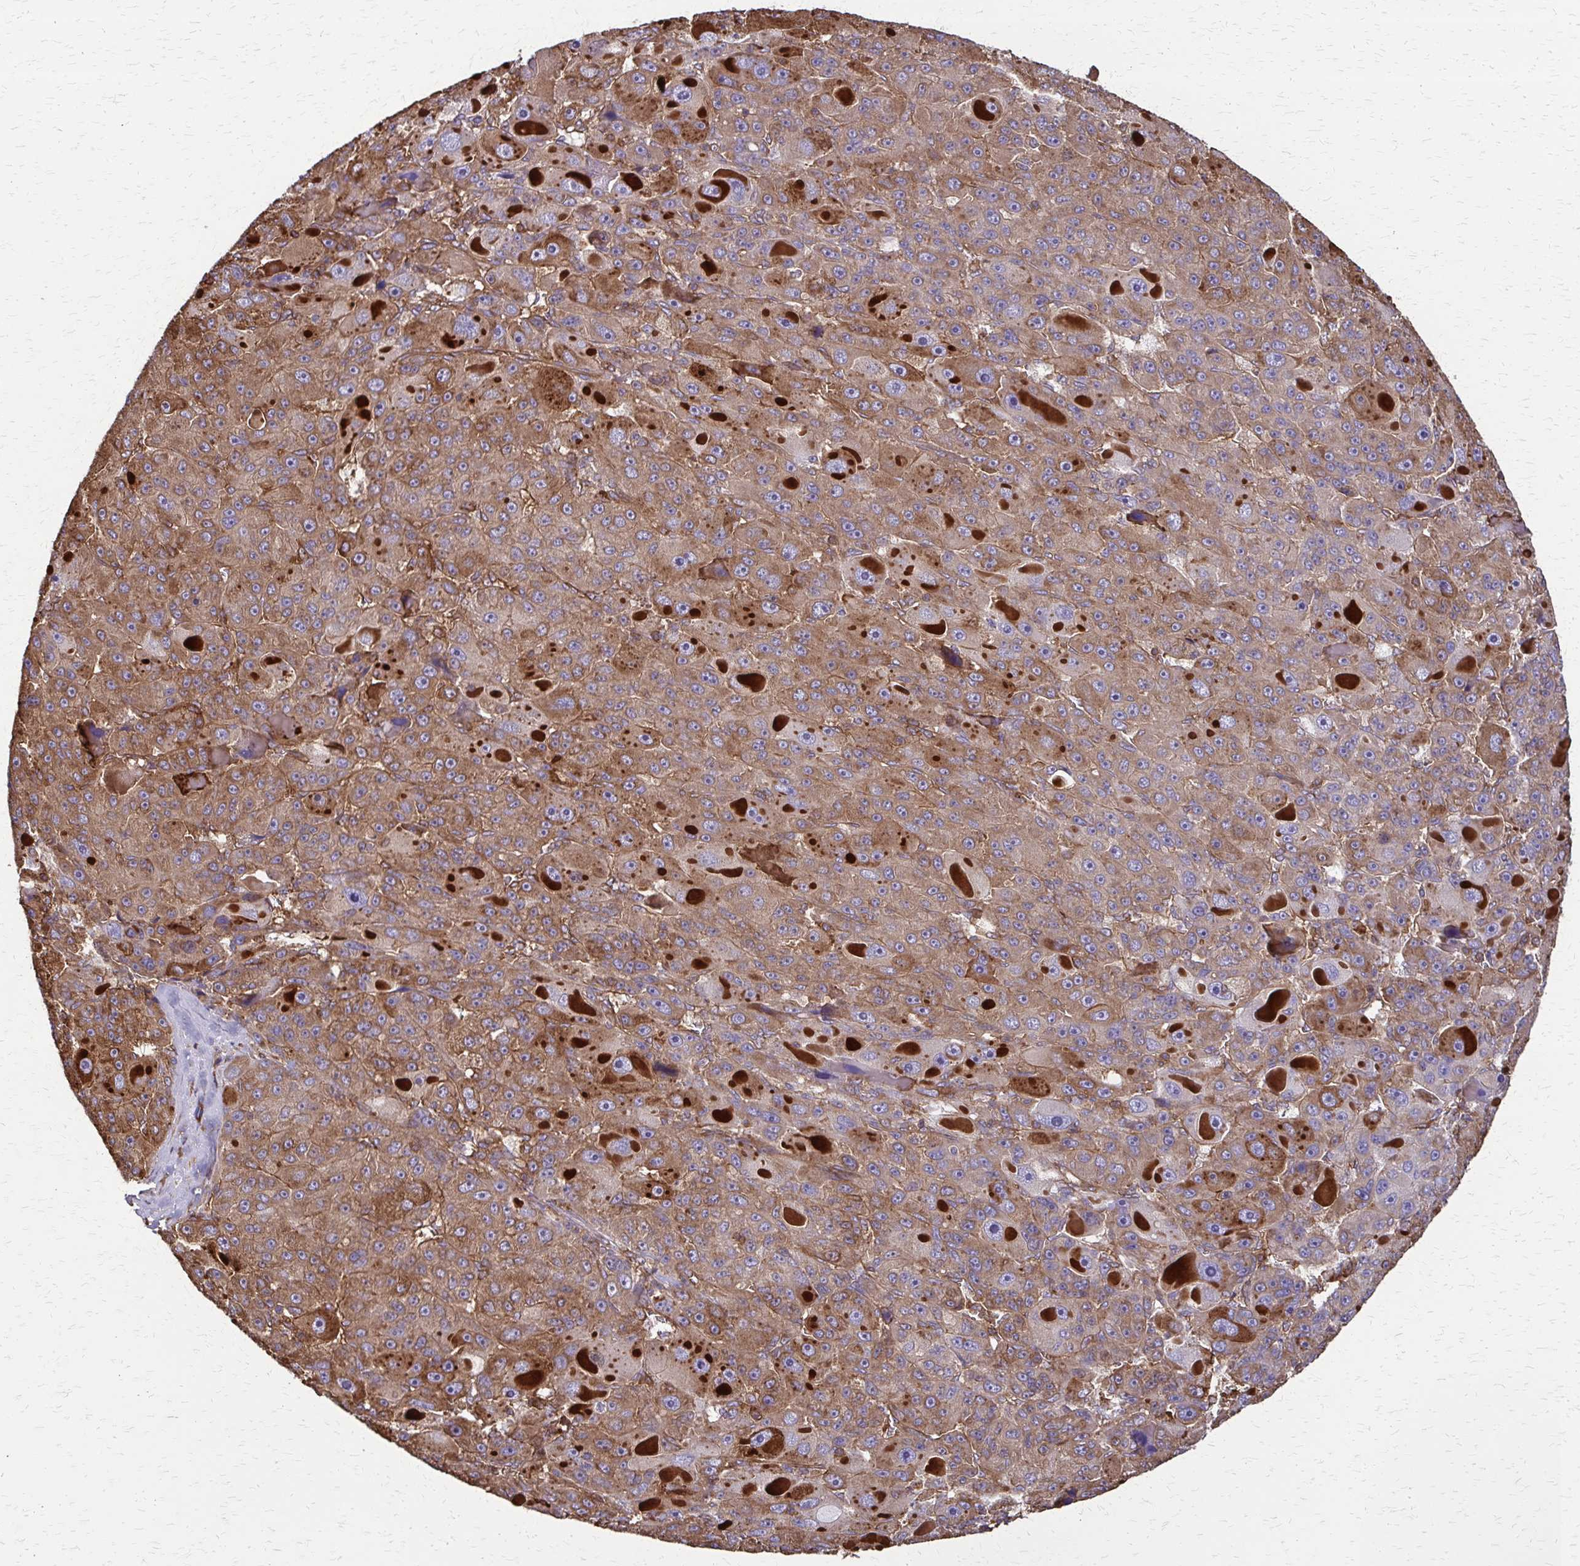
{"staining": {"intensity": "moderate", "quantity": ">75%", "location": "cytoplasmic/membranous"}, "tissue": "liver cancer", "cell_type": "Tumor cells", "image_type": "cancer", "snomed": [{"axis": "morphology", "description": "Carcinoma, Hepatocellular, NOS"}, {"axis": "topography", "description": "Liver"}], "caption": "IHC (DAB) staining of human liver hepatocellular carcinoma reveals moderate cytoplasmic/membranous protein staining in approximately >75% of tumor cells.", "gene": "EEF2", "patient": {"sex": "male", "age": 76}}